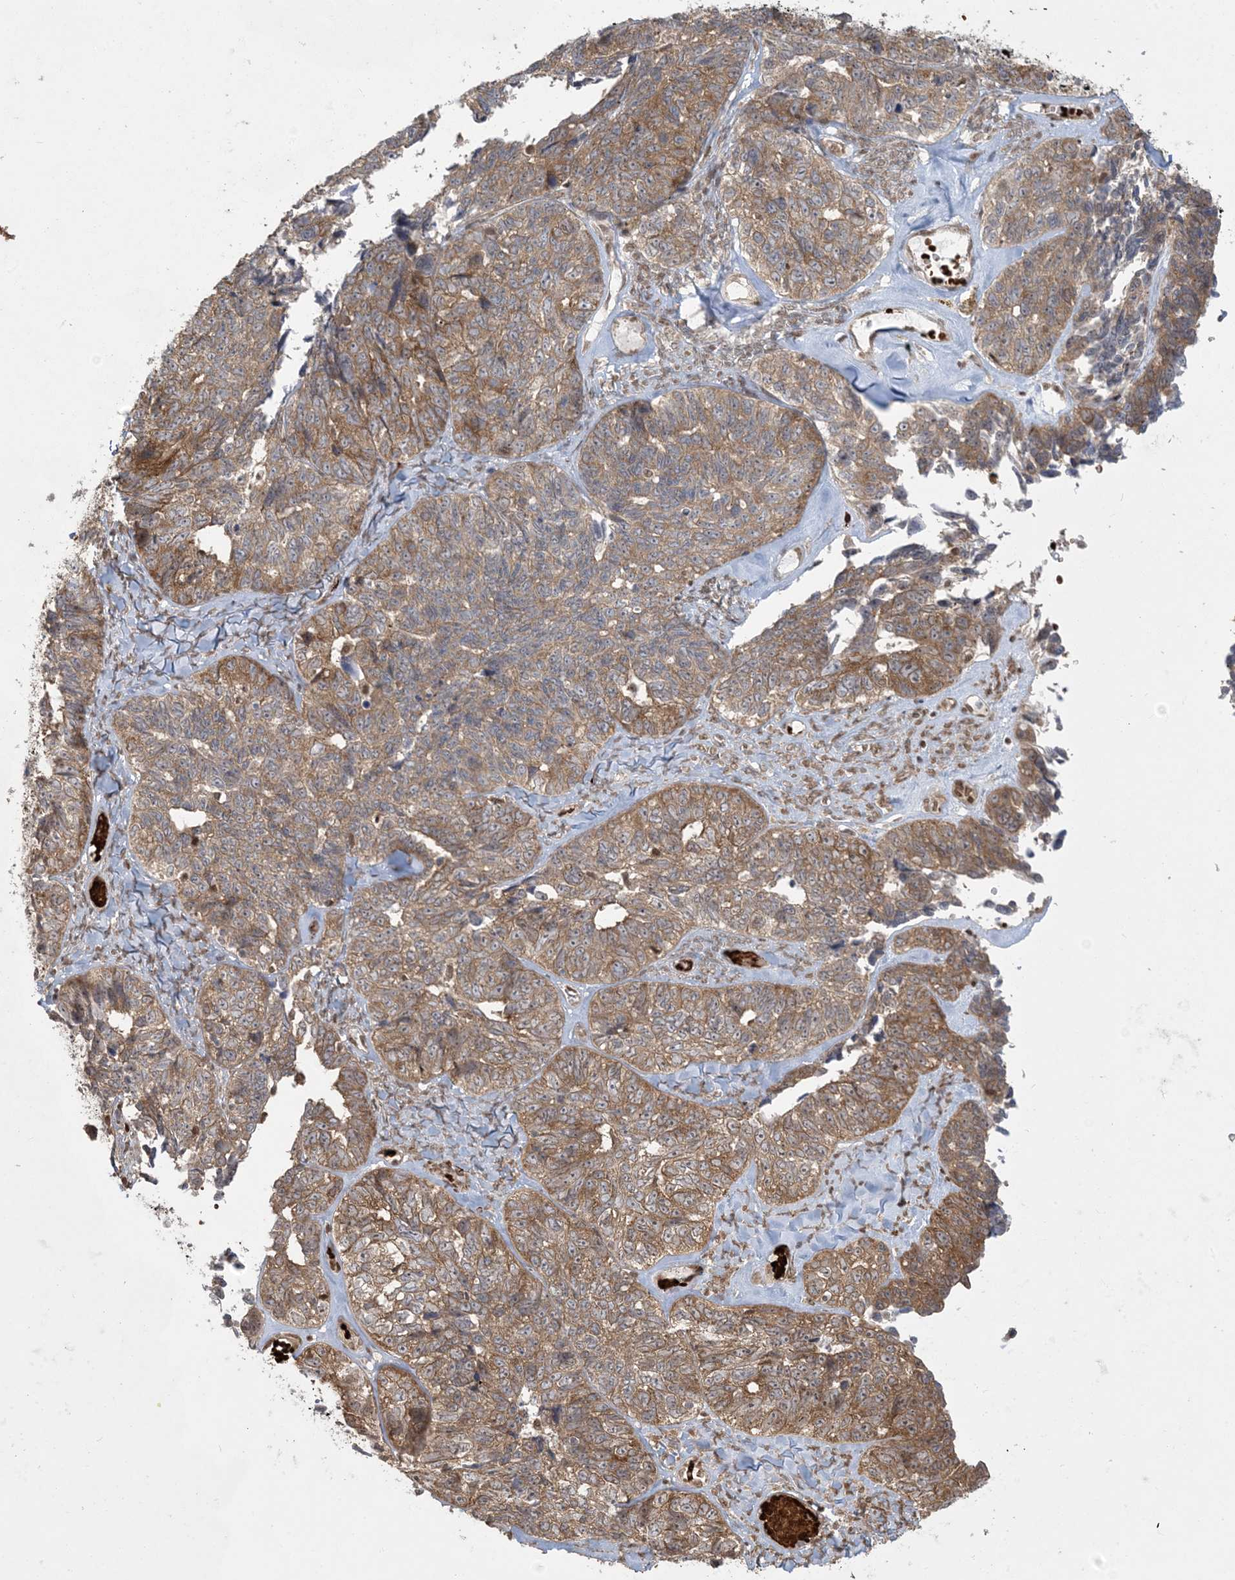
{"staining": {"intensity": "moderate", "quantity": ">75%", "location": "cytoplasmic/membranous"}, "tissue": "ovarian cancer", "cell_type": "Tumor cells", "image_type": "cancer", "snomed": [{"axis": "morphology", "description": "Cystadenocarcinoma, serous, NOS"}, {"axis": "topography", "description": "Ovary"}], "caption": "IHC of human serous cystadenocarcinoma (ovarian) exhibits medium levels of moderate cytoplasmic/membranous positivity in approximately >75% of tumor cells. The staining was performed using DAB to visualize the protein expression in brown, while the nuclei were stained in blue with hematoxylin (Magnification: 20x).", "gene": "ABCF3", "patient": {"sex": "female", "age": 79}}